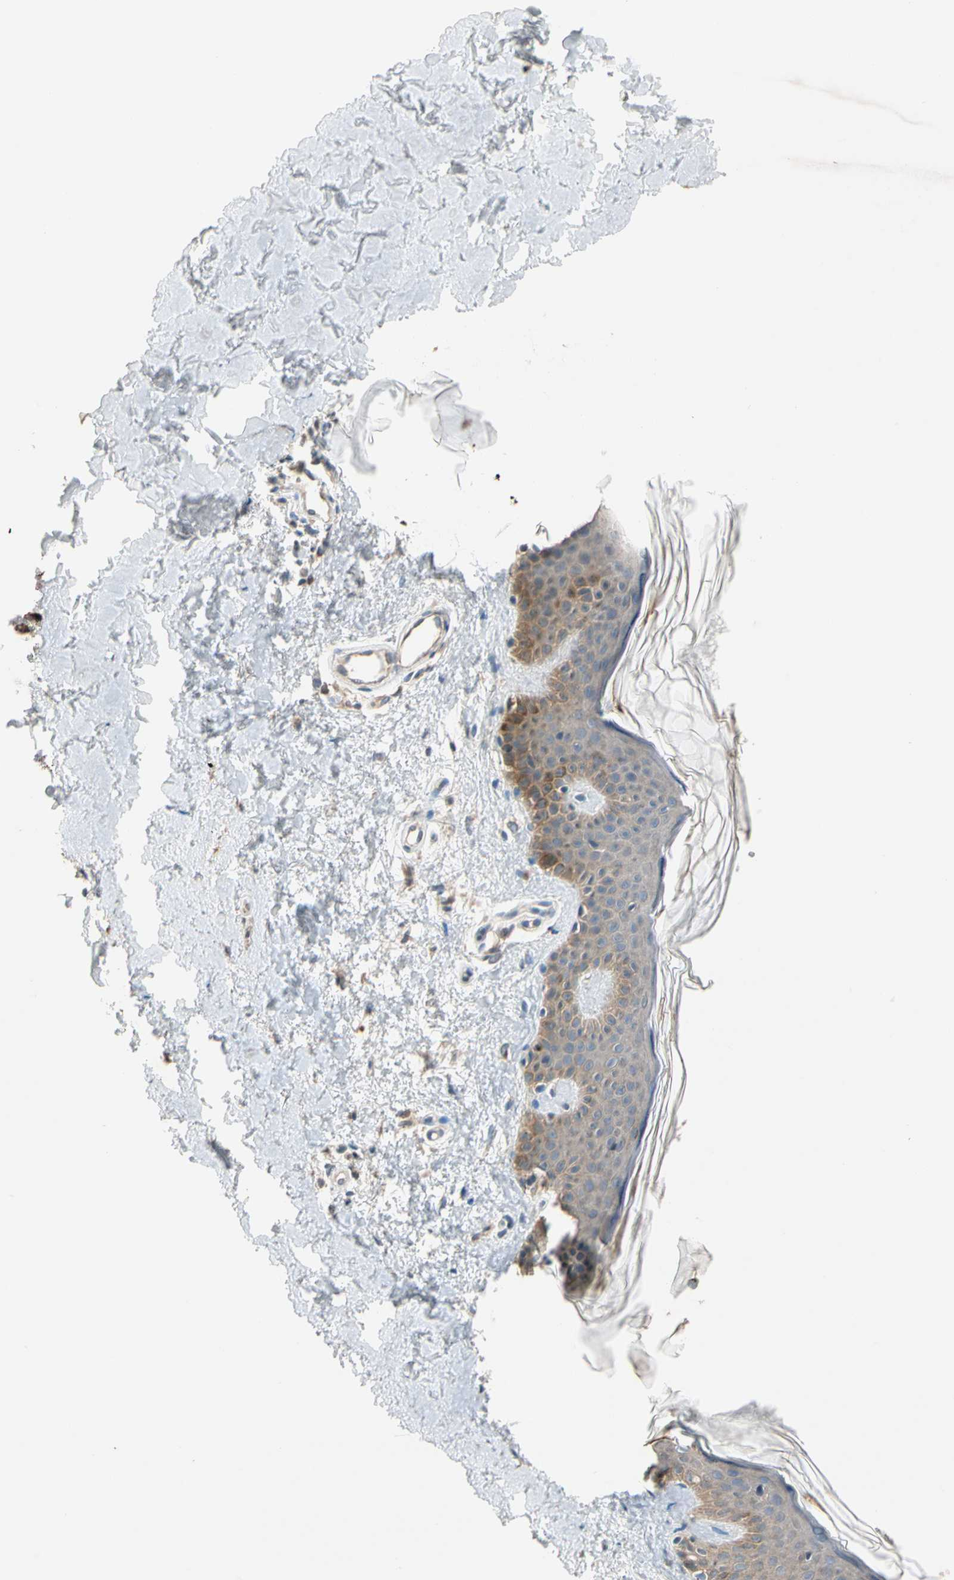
{"staining": {"intensity": "negative", "quantity": "none", "location": "none"}, "tissue": "skin", "cell_type": "Fibroblasts", "image_type": "normal", "snomed": [{"axis": "morphology", "description": "Normal tissue, NOS"}, {"axis": "topography", "description": "Skin"}], "caption": "High power microscopy image of an immunohistochemistry (IHC) histopathology image of unremarkable skin, revealing no significant positivity in fibroblasts.", "gene": "GPSM2", "patient": {"sex": "male", "age": 67}}